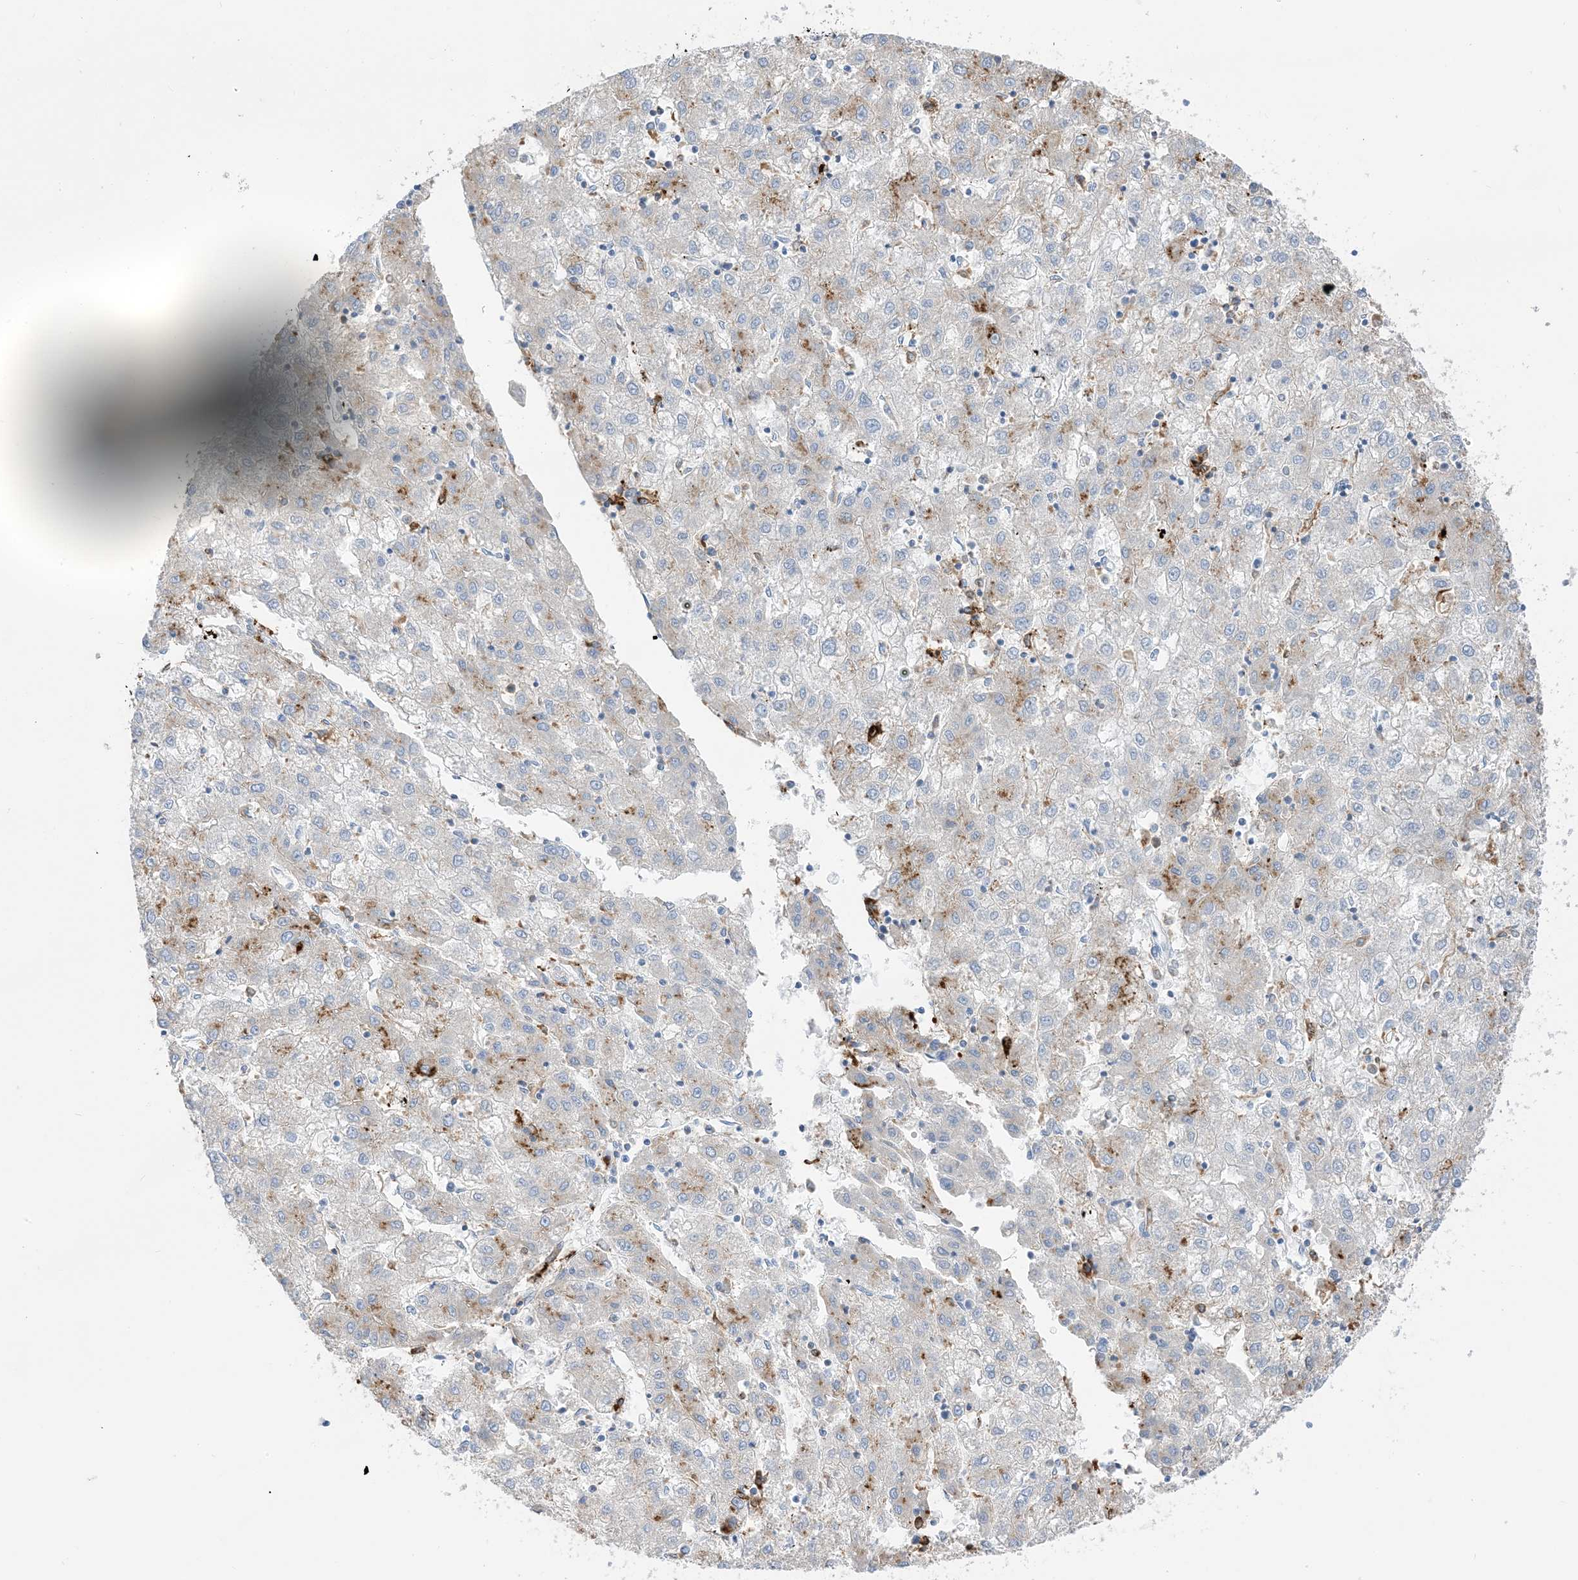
{"staining": {"intensity": "weak", "quantity": "<25%", "location": "cytoplasmic/membranous"}, "tissue": "liver cancer", "cell_type": "Tumor cells", "image_type": "cancer", "snomed": [{"axis": "morphology", "description": "Carcinoma, Hepatocellular, NOS"}, {"axis": "topography", "description": "Liver"}], "caption": "Immunohistochemistry micrograph of human liver cancer stained for a protein (brown), which demonstrates no positivity in tumor cells.", "gene": "DPH3", "patient": {"sex": "male", "age": 72}}